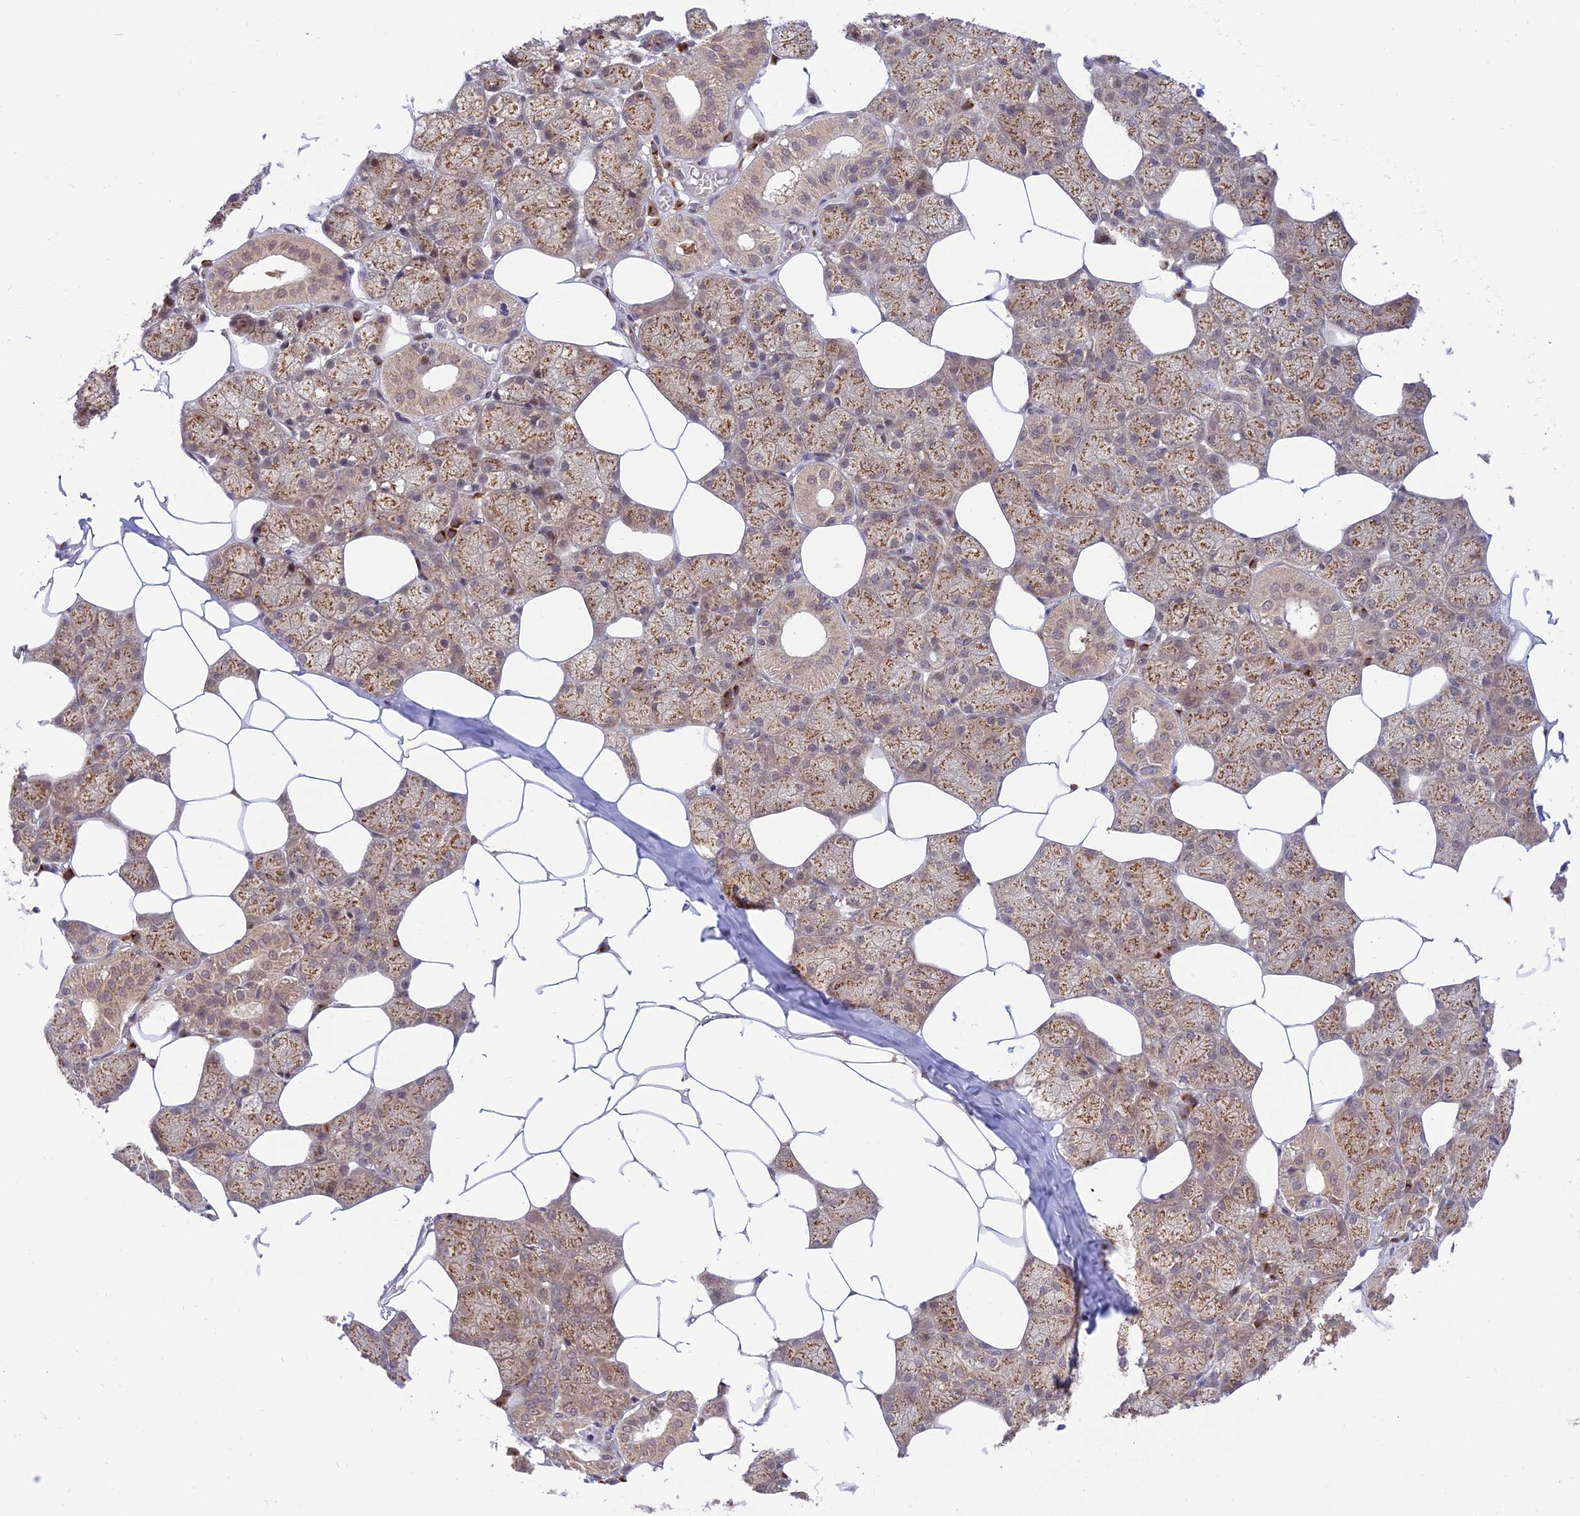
{"staining": {"intensity": "moderate", "quantity": ">75%", "location": "cytoplasmic/membranous"}, "tissue": "salivary gland", "cell_type": "Glandular cells", "image_type": "normal", "snomed": [{"axis": "morphology", "description": "Normal tissue, NOS"}, {"axis": "topography", "description": "Salivary gland"}], "caption": "Protein staining displays moderate cytoplasmic/membranous positivity in about >75% of glandular cells in benign salivary gland. The staining was performed using DAB to visualize the protein expression in brown, while the nuclei were stained in blue with hematoxylin (Magnification: 20x).", "gene": "GOLGA3", "patient": {"sex": "male", "age": 62}}